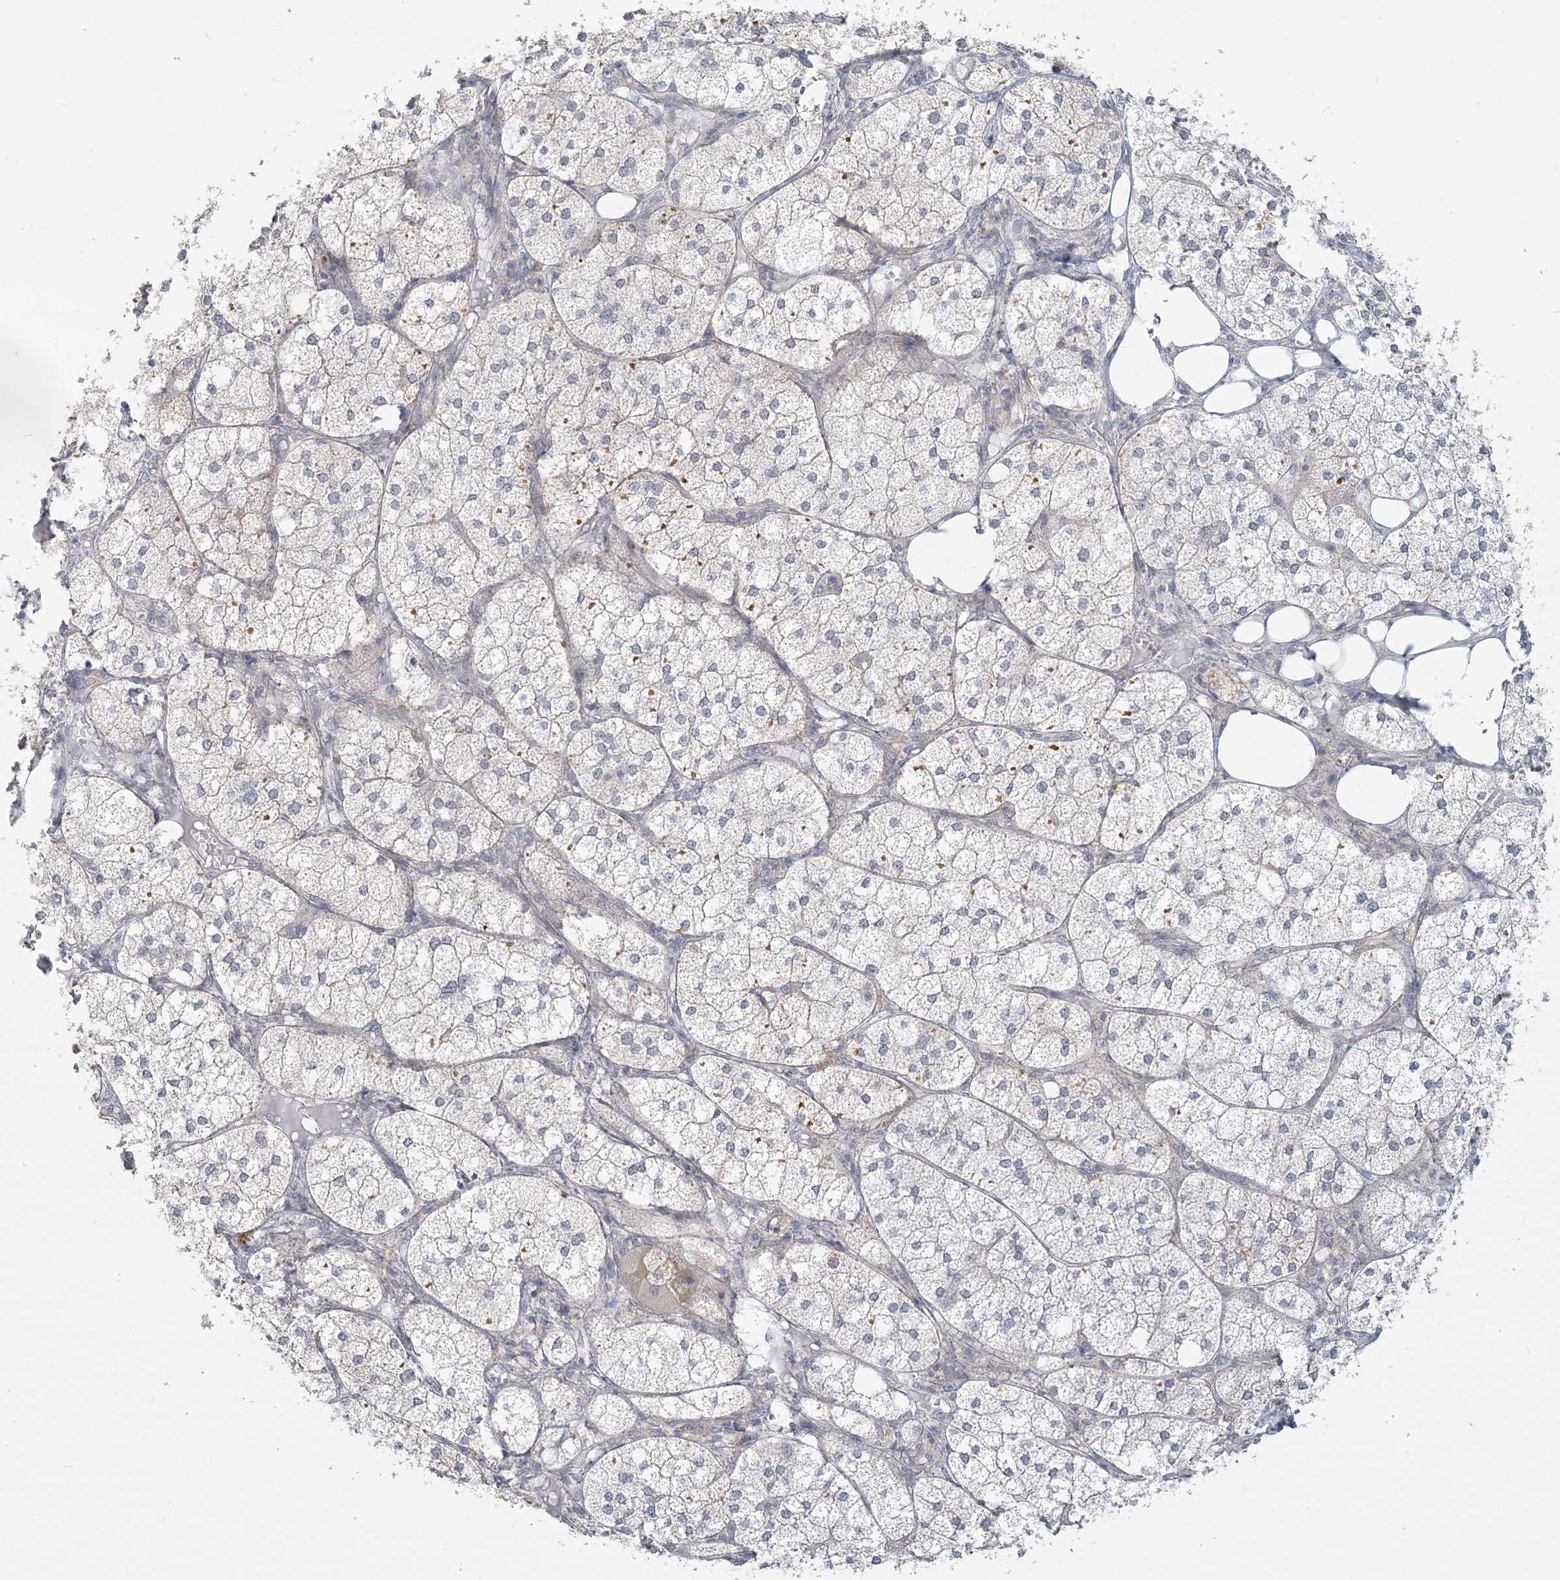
{"staining": {"intensity": "weak", "quantity": "25%-75%", "location": "cytoplasmic/membranous,nuclear"}, "tissue": "adrenal gland", "cell_type": "Glandular cells", "image_type": "normal", "snomed": [{"axis": "morphology", "description": "Normal tissue, NOS"}, {"axis": "topography", "description": "Adrenal gland"}], "caption": "A high-resolution photomicrograph shows IHC staining of unremarkable adrenal gland, which displays weak cytoplasmic/membranous,nuclear staining in about 25%-75% of glandular cells.", "gene": "ANKS1A", "patient": {"sex": "female", "age": 61}}